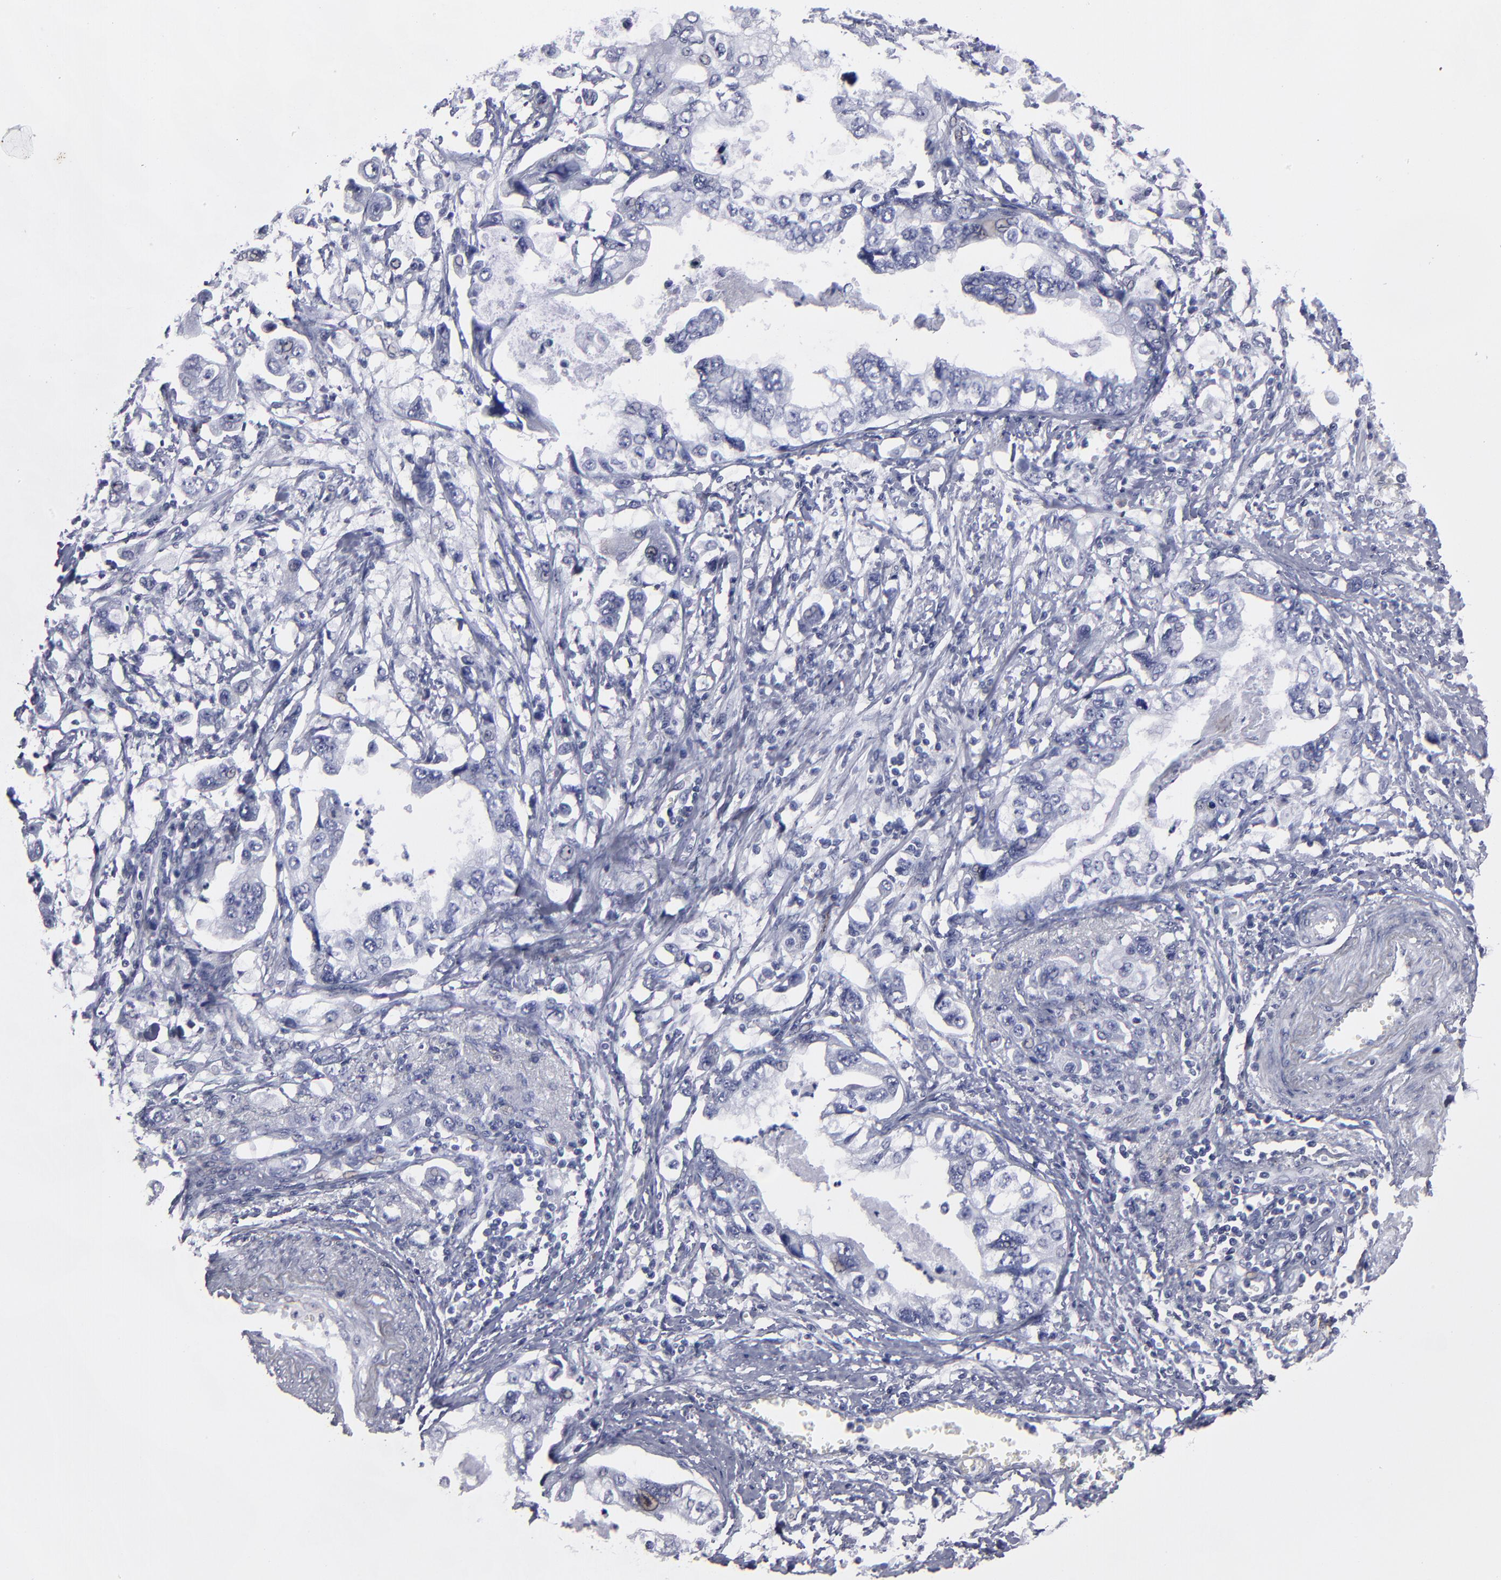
{"staining": {"intensity": "negative", "quantity": "none", "location": "none"}, "tissue": "stomach cancer", "cell_type": "Tumor cells", "image_type": "cancer", "snomed": [{"axis": "morphology", "description": "Adenocarcinoma, NOS"}, {"axis": "topography", "description": "Pancreas"}, {"axis": "topography", "description": "Stomach, upper"}], "caption": "High power microscopy histopathology image of an immunohistochemistry (IHC) photomicrograph of adenocarcinoma (stomach), revealing no significant positivity in tumor cells.", "gene": "CADM3", "patient": {"sex": "male", "age": 77}}